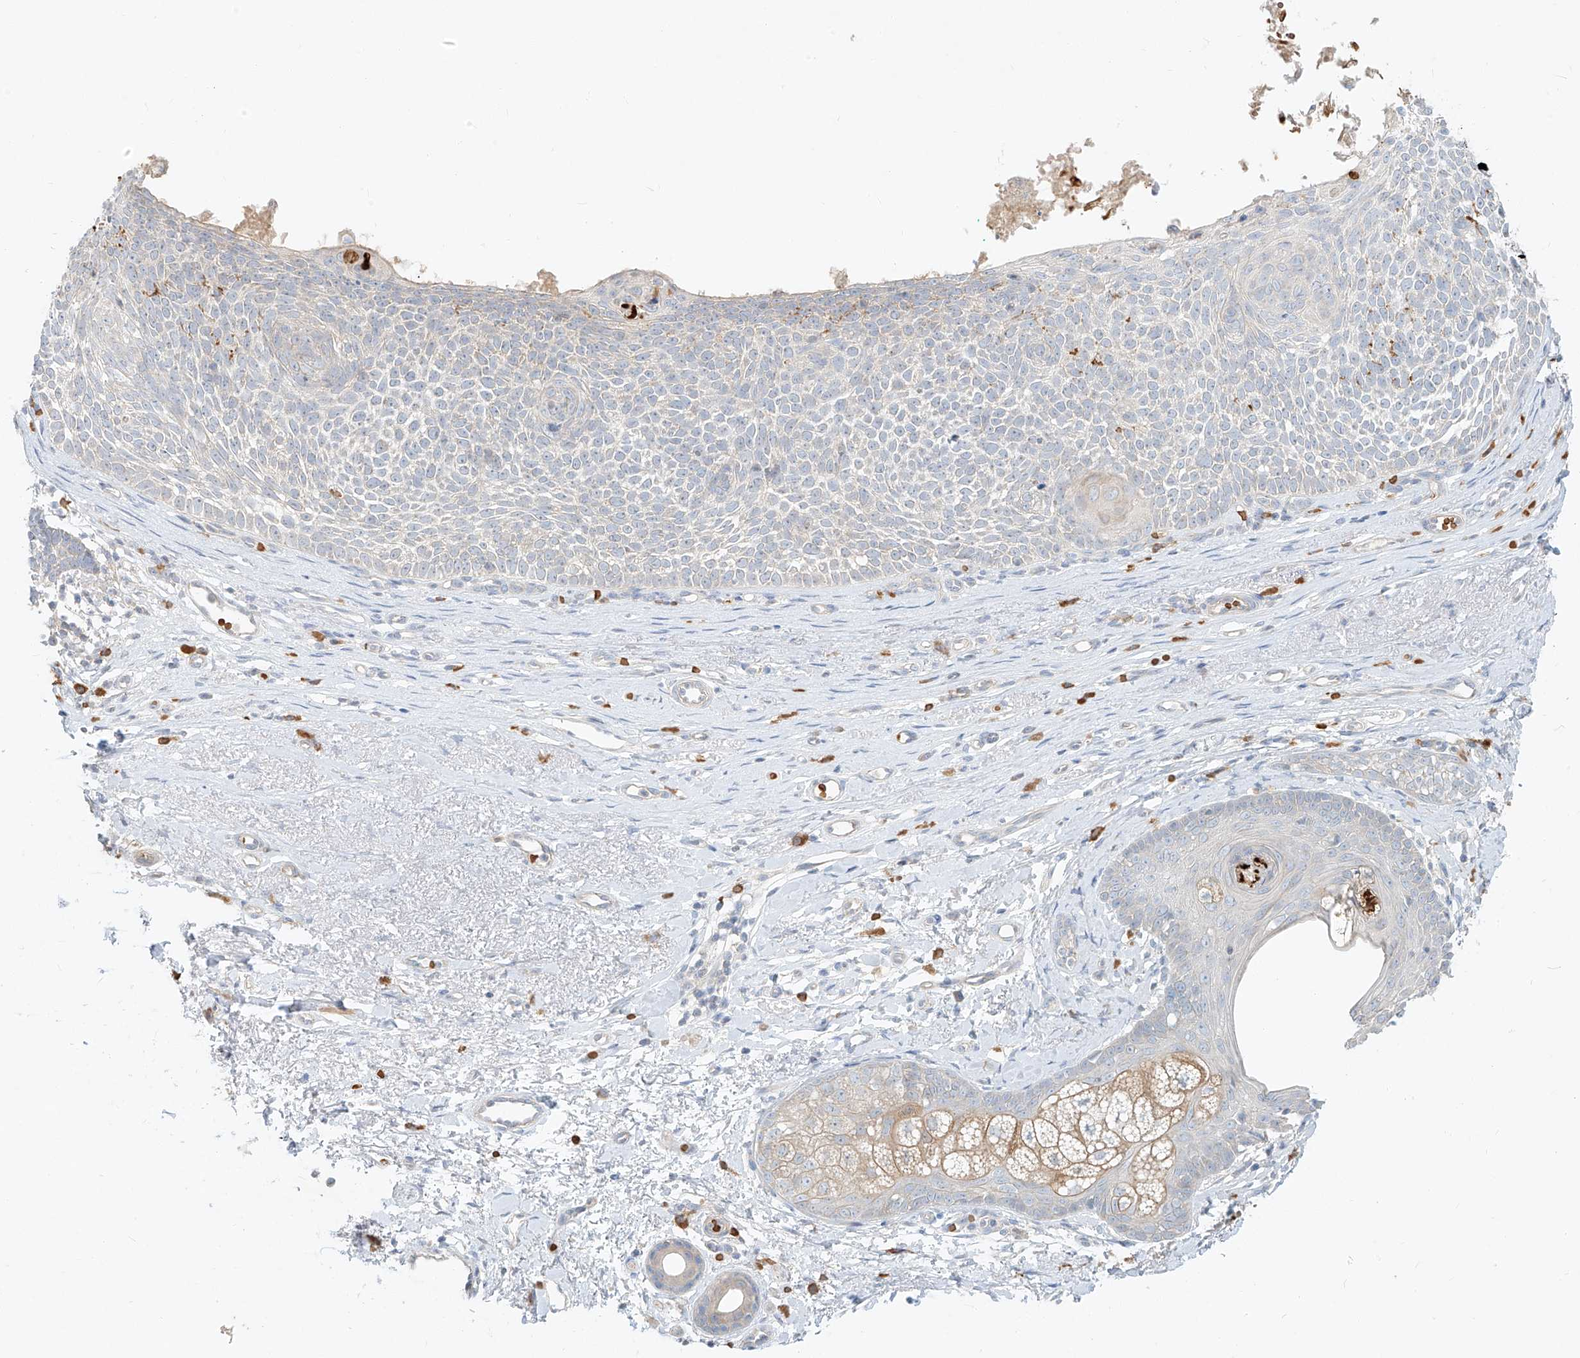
{"staining": {"intensity": "negative", "quantity": "none", "location": "none"}, "tissue": "skin cancer", "cell_type": "Tumor cells", "image_type": "cancer", "snomed": [{"axis": "morphology", "description": "Basal cell carcinoma"}, {"axis": "topography", "description": "Skin"}], "caption": "Immunohistochemistry (IHC) image of neoplastic tissue: human skin cancer (basal cell carcinoma) stained with DAB demonstrates no significant protein expression in tumor cells.", "gene": "SYTL3", "patient": {"sex": "female", "age": 81}}